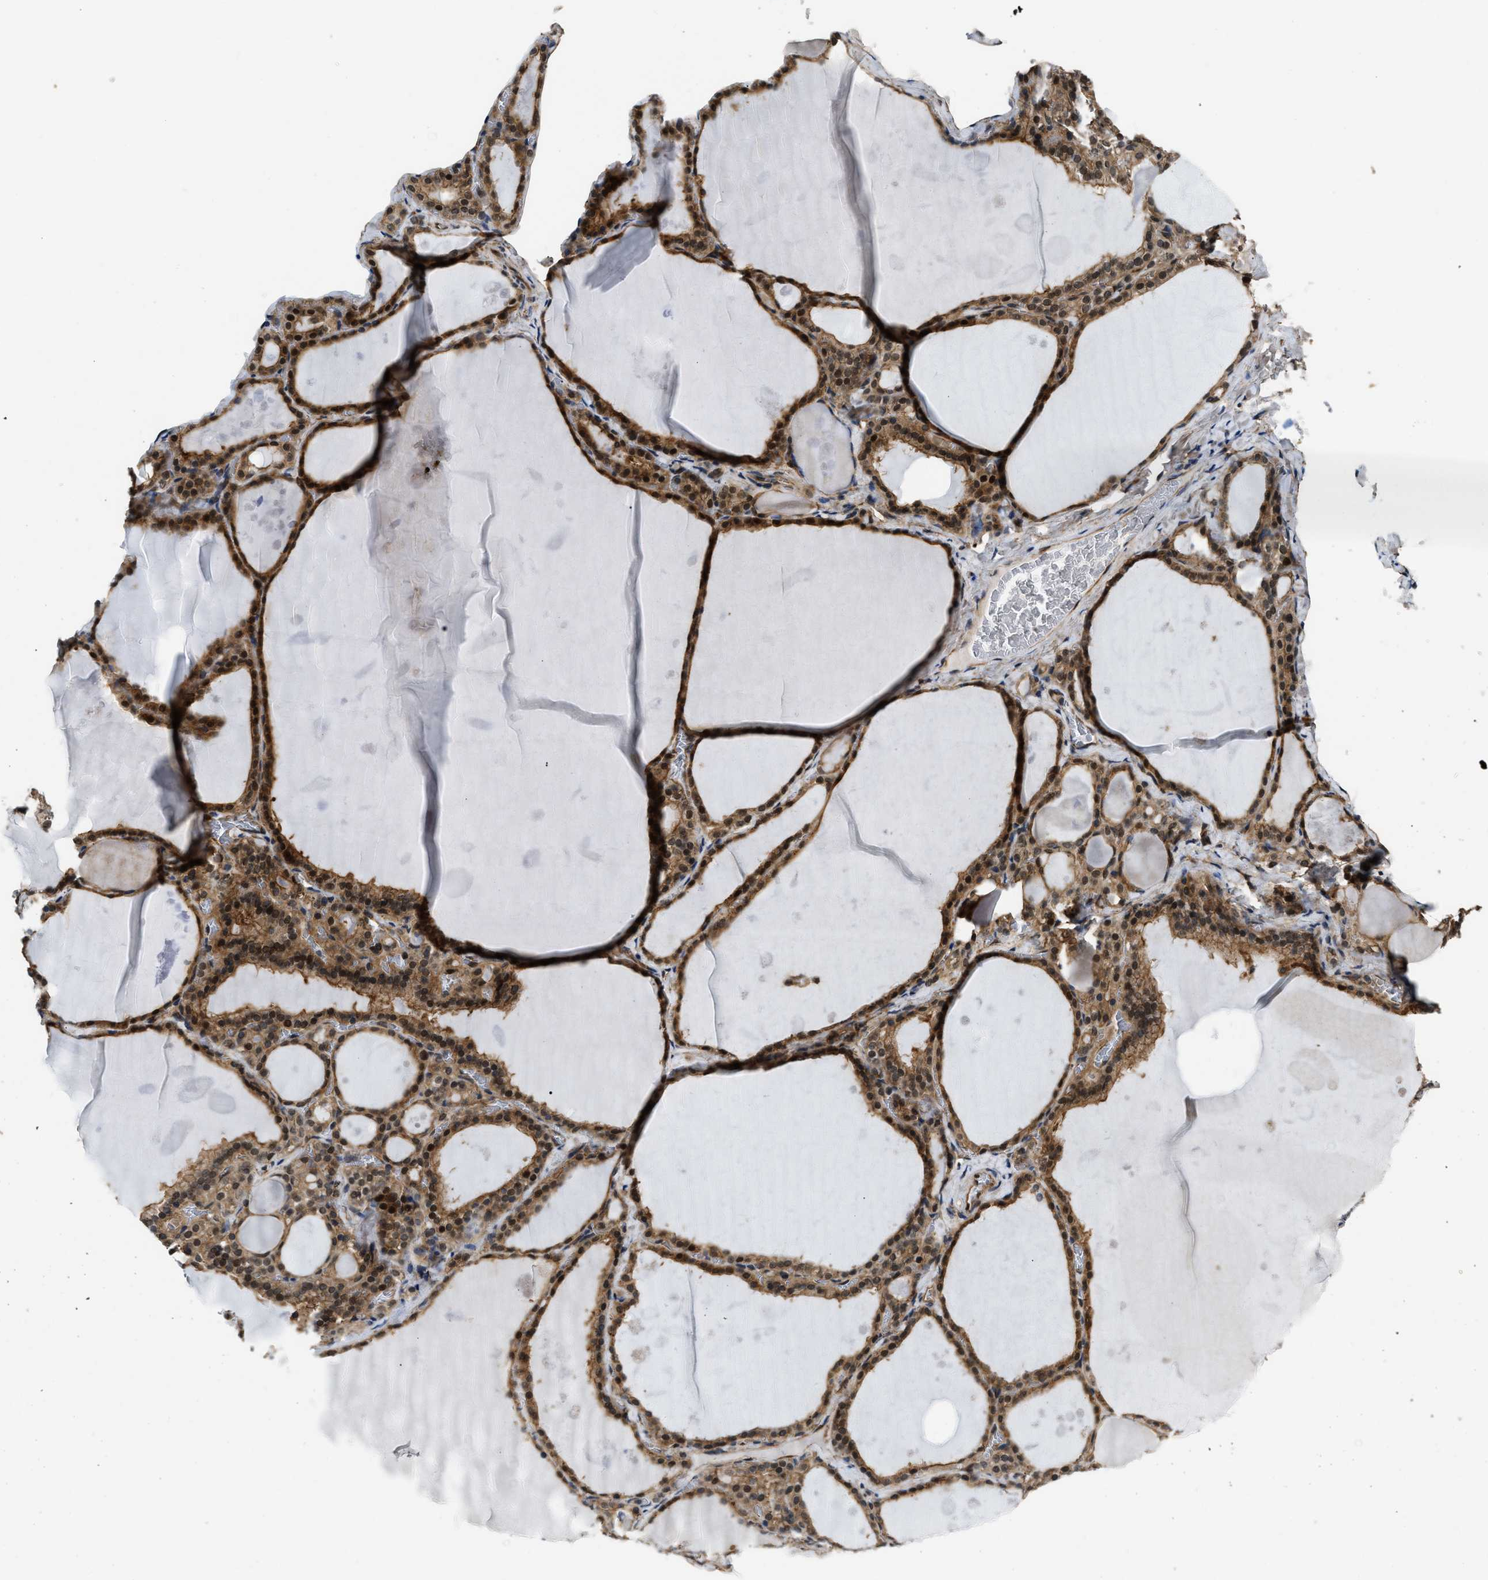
{"staining": {"intensity": "moderate", "quantity": ">75%", "location": "cytoplasmic/membranous,nuclear"}, "tissue": "thyroid gland", "cell_type": "Glandular cells", "image_type": "normal", "snomed": [{"axis": "morphology", "description": "Normal tissue, NOS"}, {"axis": "topography", "description": "Thyroid gland"}], "caption": "Brown immunohistochemical staining in normal human thyroid gland shows moderate cytoplasmic/membranous,nuclear positivity in about >75% of glandular cells.", "gene": "COPS2", "patient": {"sex": "male", "age": 56}}